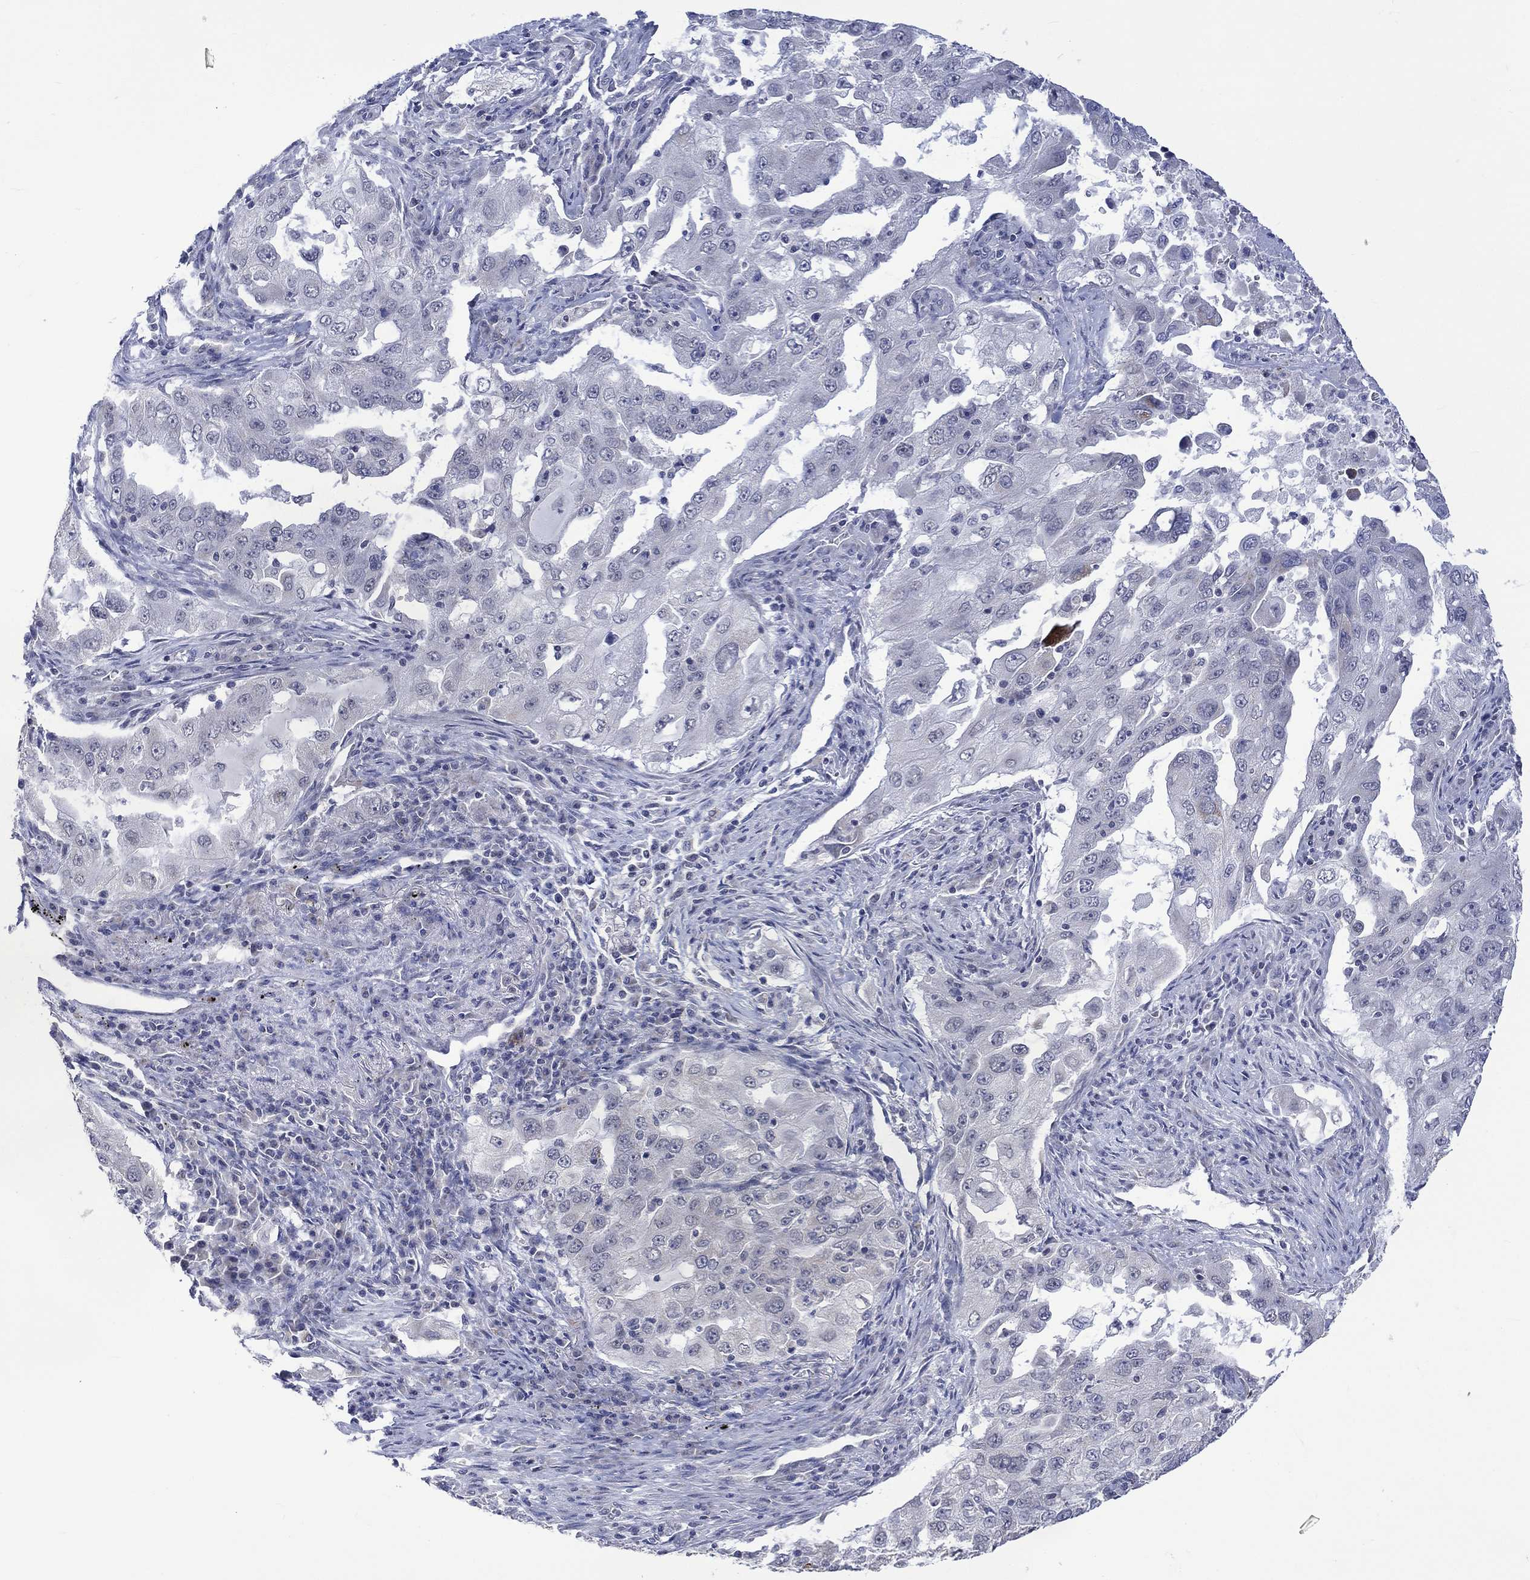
{"staining": {"intensity": "negative", "quantity": "none", "location": "none"}, "tissue": "lung cancer", "cell_type": "Tumor cells", "image_type": "cancer", "snomed": [{"axis": "morphology", "description": "Adenocarcinoma, NOS"}, {"axis": "topography", "description": "Lung"}], "caption": "Immunohistochemistry micrograph of human lung adenocarcinoma stained for a protein (brown), which reveals no staining in tumor cells. (Stains: DAB (3,3'-diaminobenzidine) immunohistochemistry with hematoxylin counter stain, Microscopy: brightfield microscopy at high magnification).", "gene": "SLC48A1", "patient": {"sex": "female", "age": 61}}